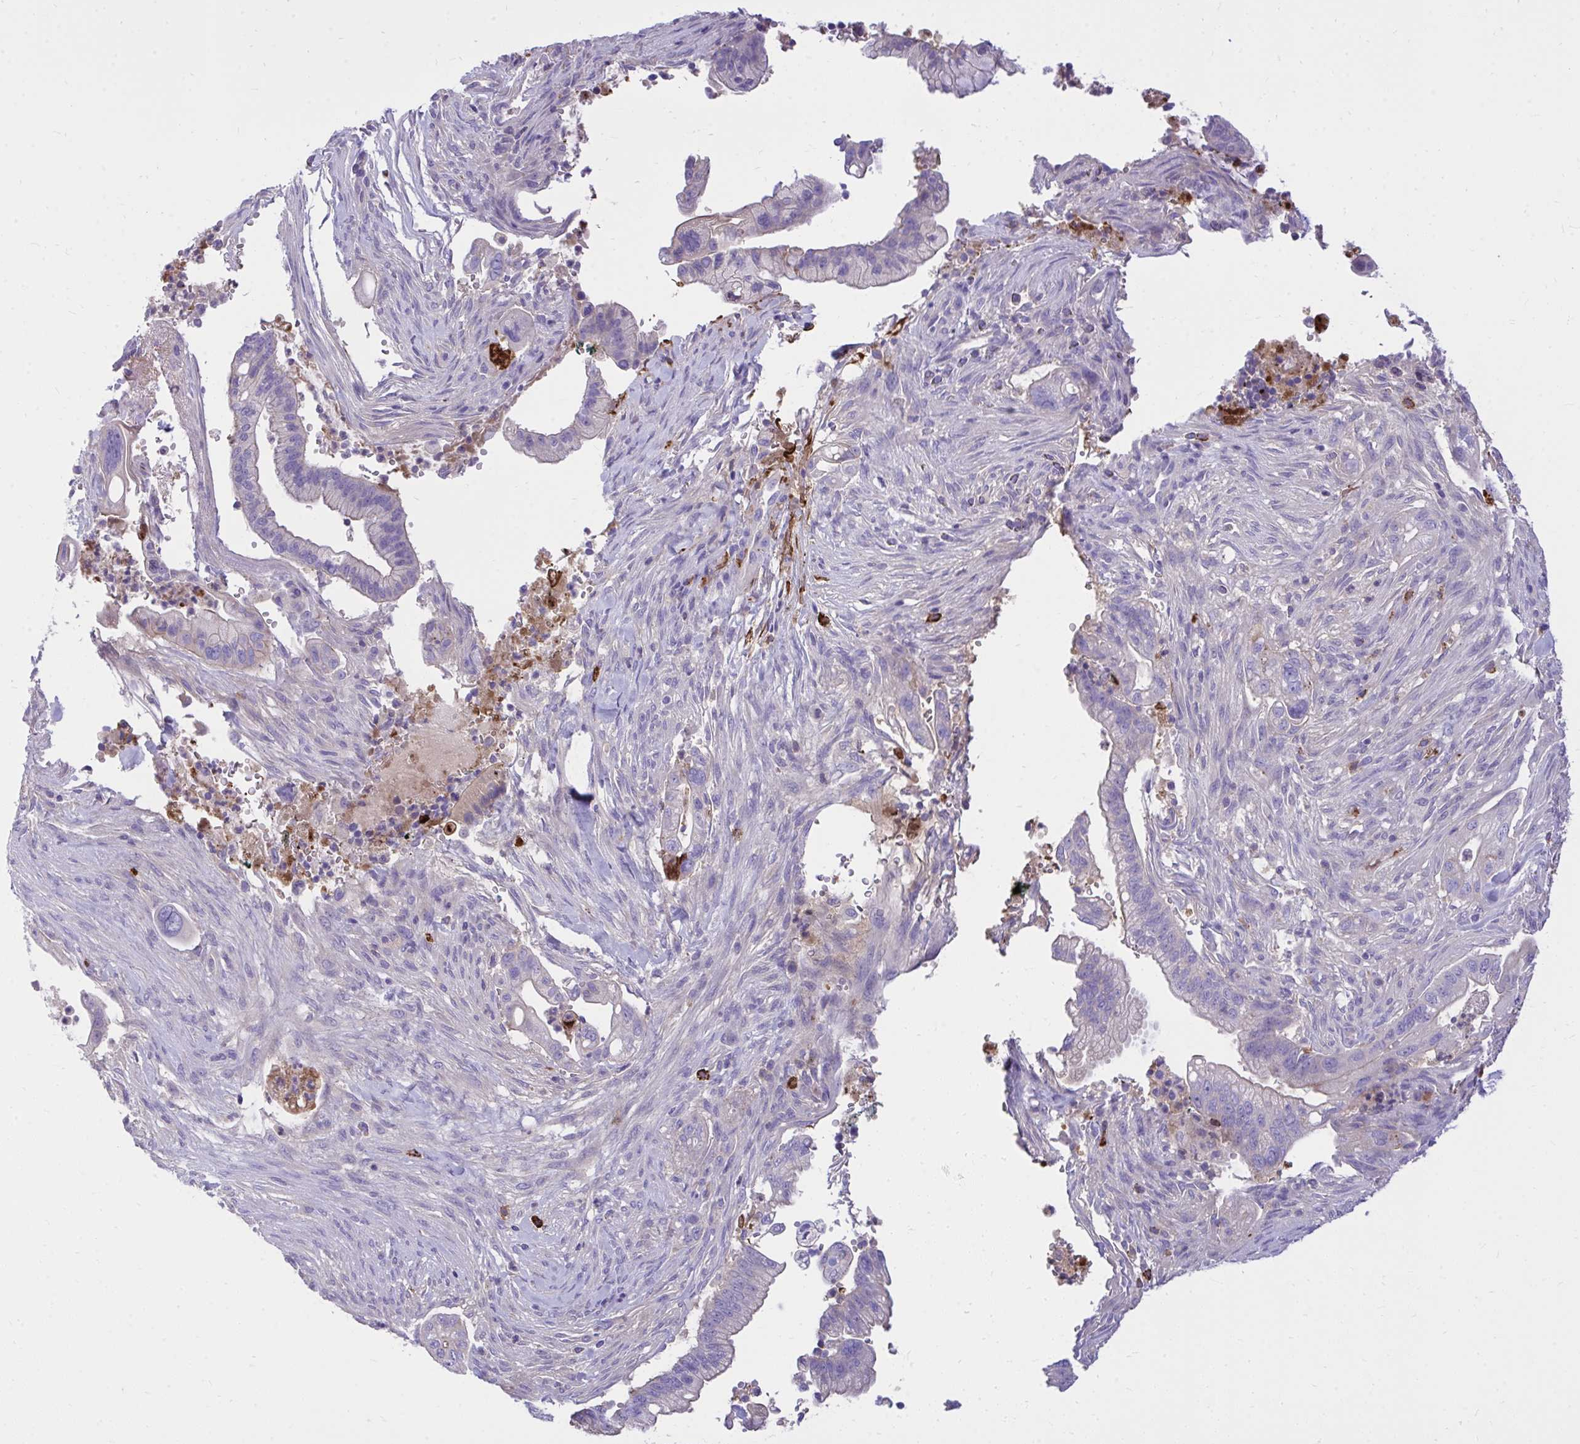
{"staining": {"intensity": "negative", "quantity": "none", "location": "none"}, "tissue": "pancreatic cancer", "cell_type": "Tumor cells", "image_type": "cancer", "snomed": [{"axis": "morphology", "description": "Adenocarcinoma, NOS"}, {"axis": "topography", "description": "Pancreas"}], "caption": "Immunohistochemistry (IHC) of pancreatic adenocarcinoma demonstrates no expression in tumor cells.", "gene": "HRG", "patient": {"sex": "male", "age": 44}}